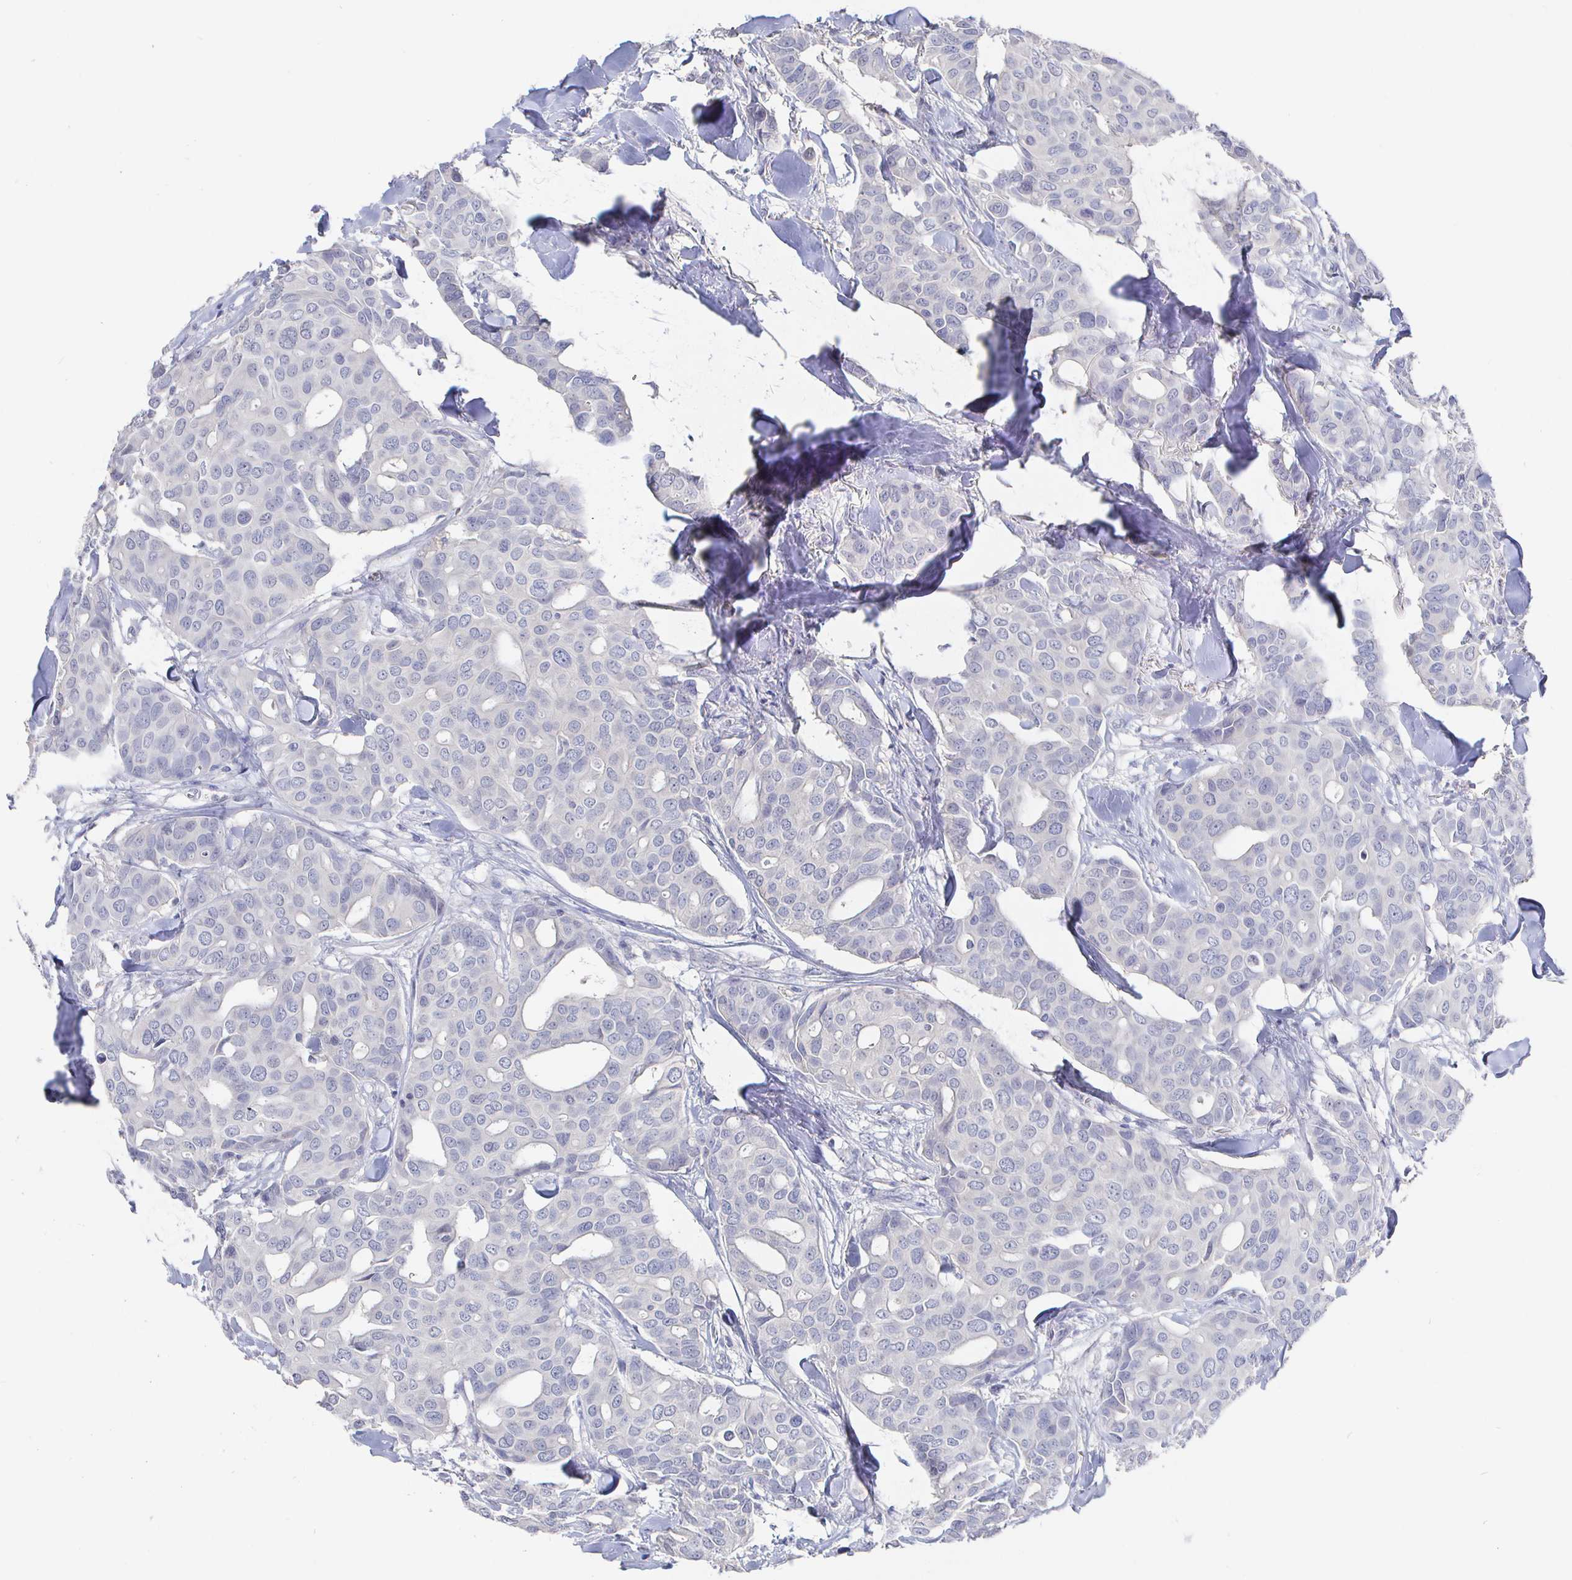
{"staining": {"intensity": "negative", "quantity": "none", "location": "none"}, "tissue": "breast cancer", "cell_type": "Tumor cells", "image_type": "cancer", "snomed": [{"axis": "morphology", "description": "Duct carcinoma"}, {"axis": "topography", "description": "Breast"}], "caption": "Immunohistochemistry of human breast cancer displays no expression in tumor cells.", "gene": "LRRC23", "patient": {"sex": "female", "age": 54}}